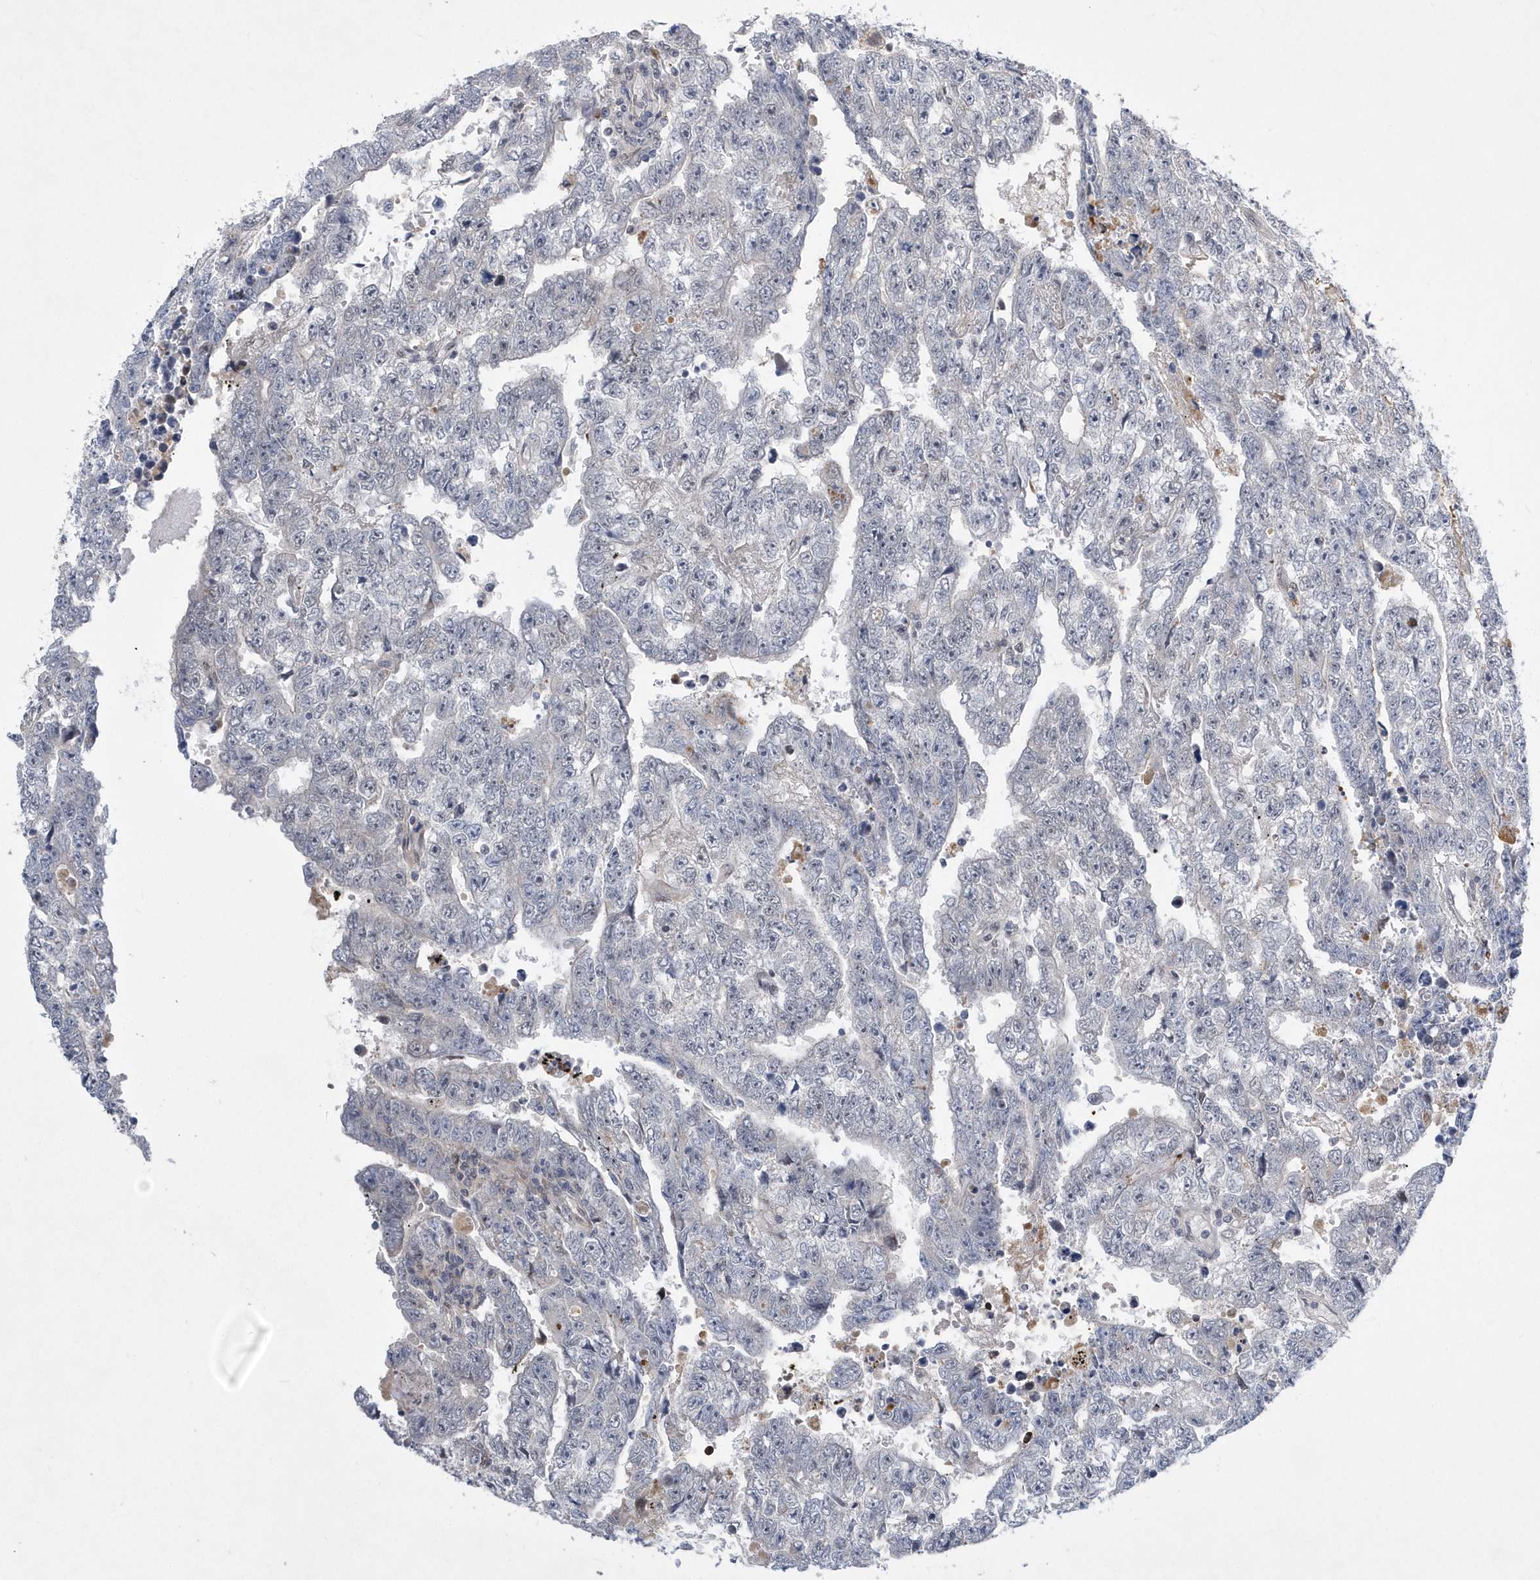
{"staining": {"intensity": "negative", "quantity": "none", "location": "none"}, "tissue": "testis cancer", "cell_type": "Tumor cells", "image_type": "cancer", "snomed": [{"axis": "morphology", "description": "Carcinoma, Embryonal, NOS"}, {"axis": "topography", "description": "Testis"}], "caption": "Tumor cells are negative for protein expression in human testis cancer (embryonal carcinoma). (Brightfield microscopy of DAB (3,3'-diaminobenzidine) immunohistochemistry at high magnification).", "gene": "FAM217A", "patient": {"sex": "male", "age": 25}}